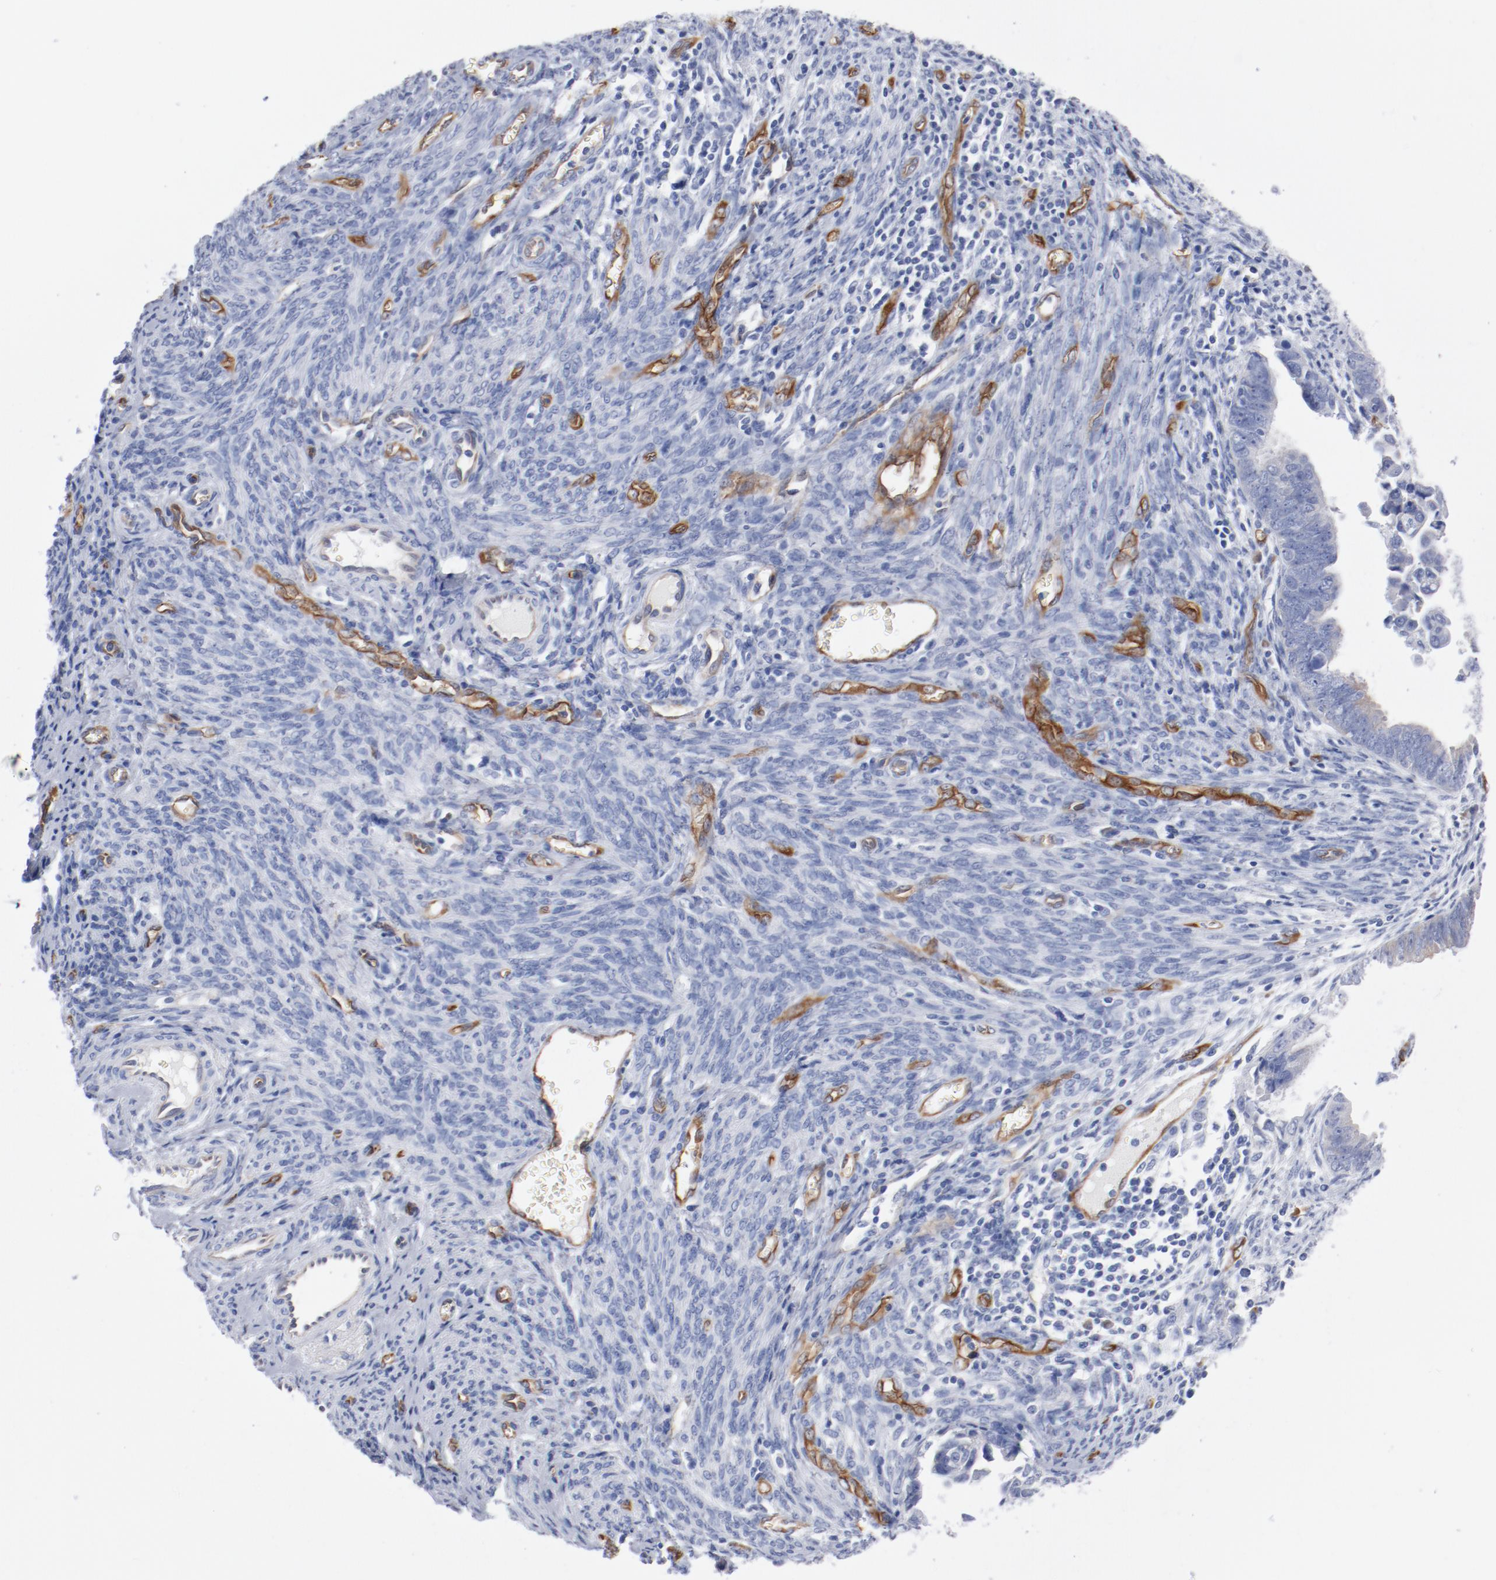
{"staining": {"intensity": "weak", "quantity": "<25%", "location": "cytoplasmic/membranous"}, "tissue": "endometrial cancer", "cell_type": "Tumor cells", "image_type": "cancer", "snomed": [{"axis": "morphology", "description": "Adenocarcinoma, NOS"}, {"axis": "topography", "description": "Endometrium"}], "caption": "The immunohistochemistry (IHC) image has no significant staining in tumor cells of endometrial cancer tissue.", "gene": "SHANK3", "patient": {"sex": "female", "age": 75}}